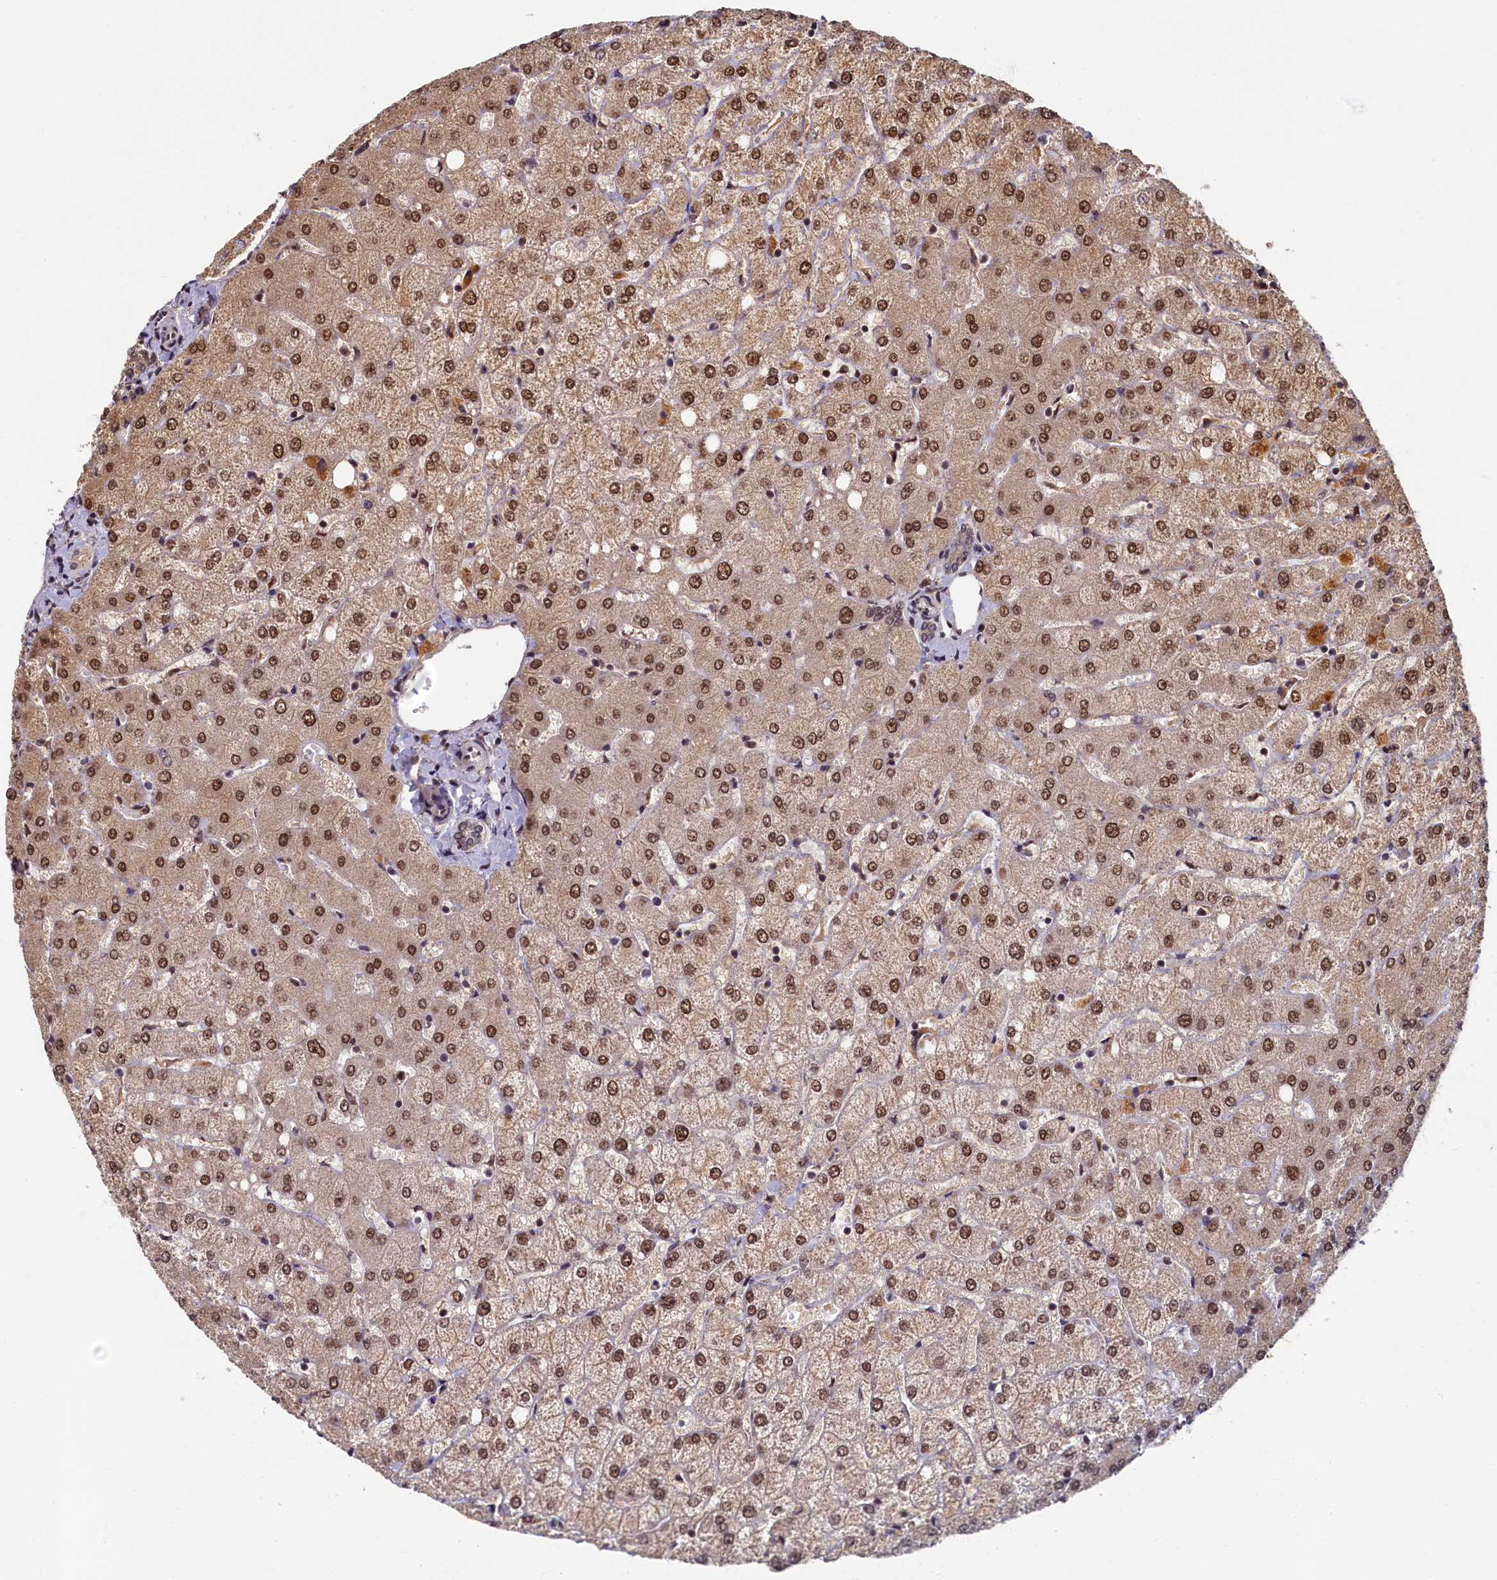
{"staining": {"intensity": "weak", "quantity": "25%-75%", "location": "nuclear"}, "tissue": "liver", "cell_type": "Cholangiocytes", "image_type": "normal", "snomed": [{"axis": "morphology", "description": "Normal tissue, NOS"}, {"axis": "topography", "description": "Liver"}], "caption": "This histopathology image exhibits immunohistochemistry (IHC) staining of normal human liver, with low weak nuclear positivity in approximately 25%-75% of cholangiocytes.", "gene": "CKAP2L", "patient": {"sex": "female", "age": 54}}